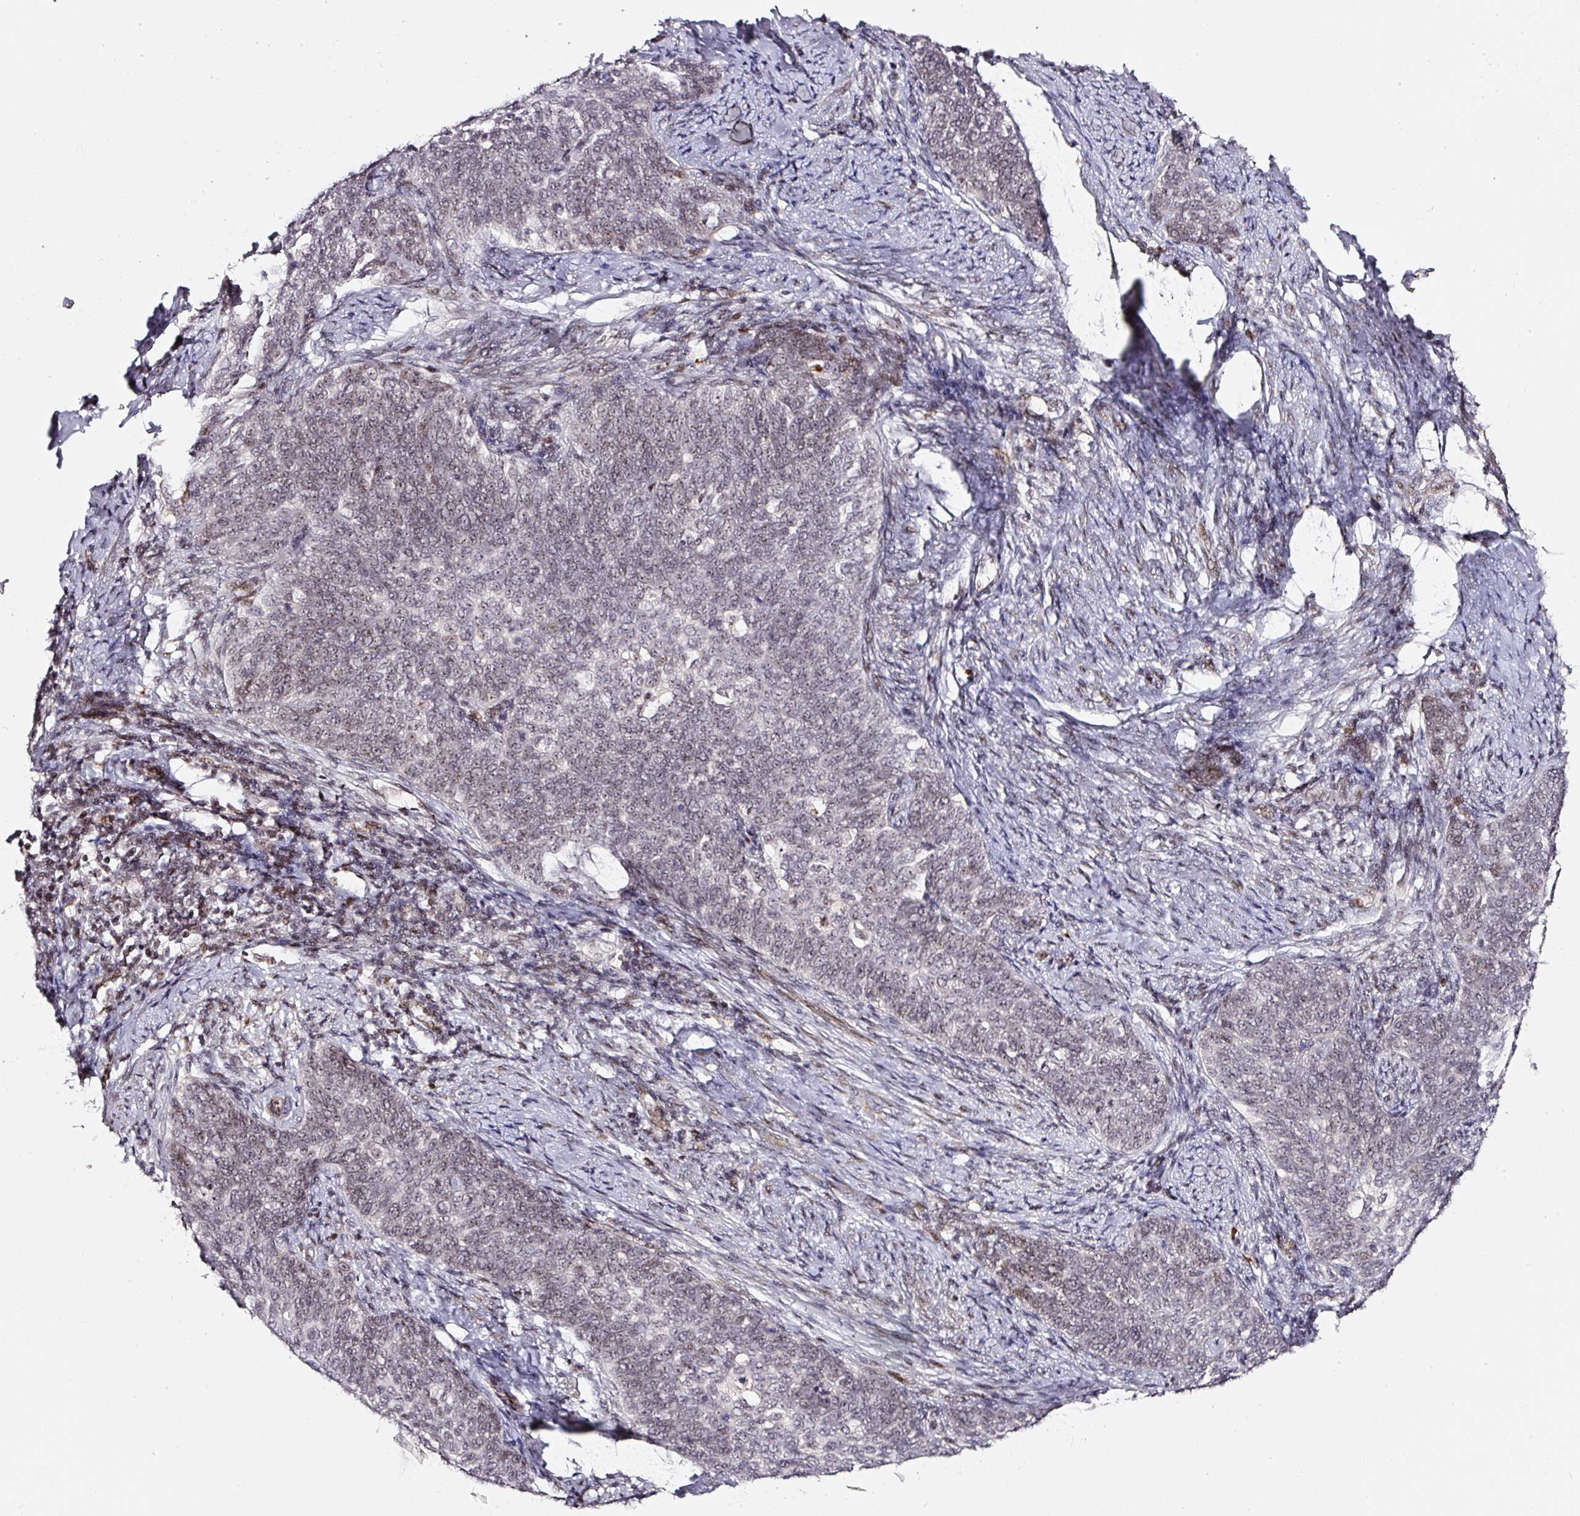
{"staining": {"intensity": "weak", "quantity": "25%-75%", "location": "nuclear"}, "tissue": "cervical cancer", "cell_type": "Tumor cells", "image_type": "cancer", "snomed": [{"axis": "morphology", "description": "Squamous cell carcinoma, NOS"}, {"axis": "topography", "description": "Cervix"}], "caption": "Human cervical cancer stained for a protein (brown) shows weak nuclear positive positivity in about 25%-75% of tumor cells.", "gene": "MXRA8", "patient": {"sex": "female", "age": 39}}